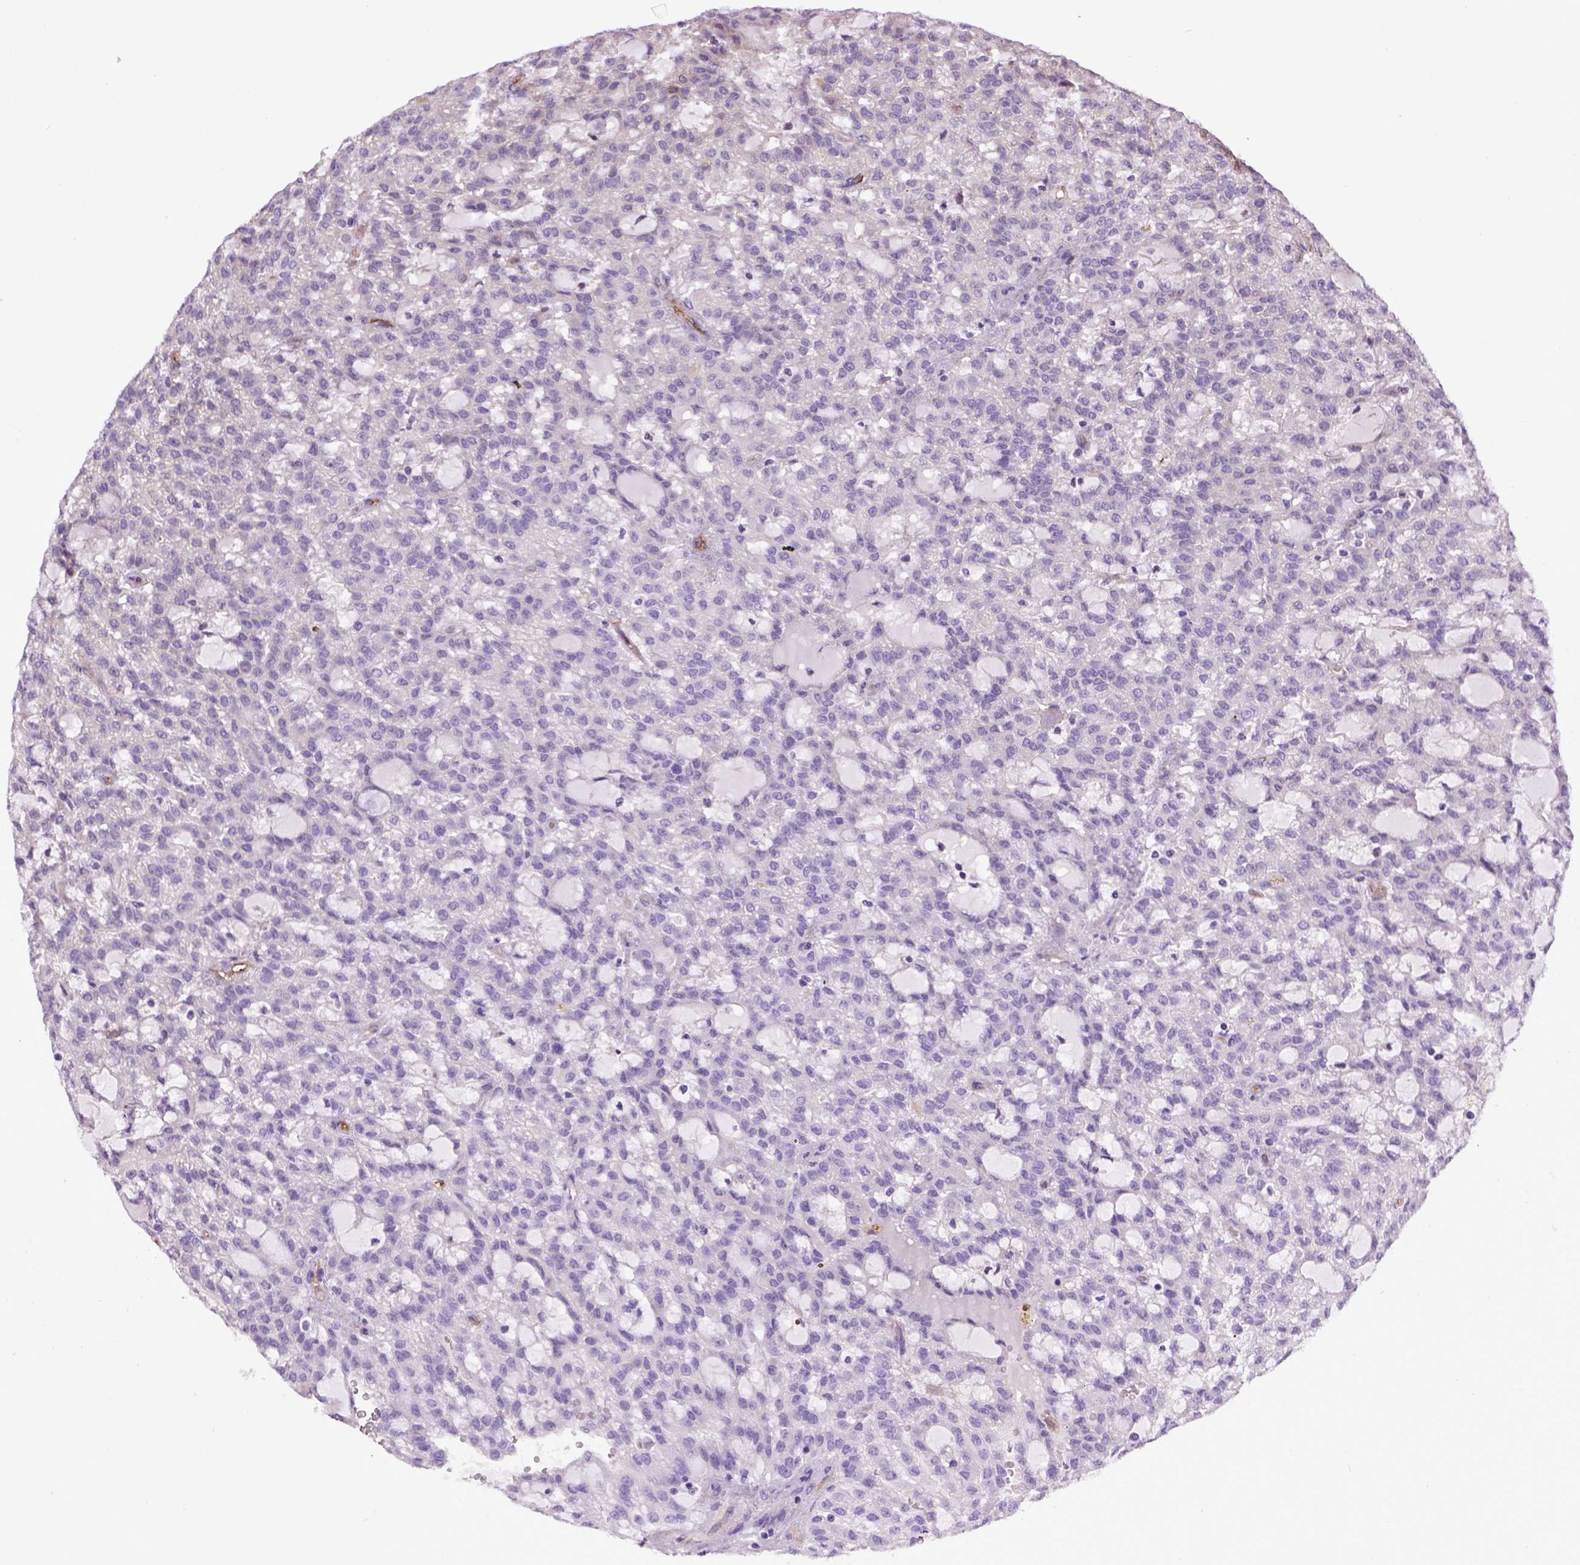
{"staining": {"intensity": "negative", "quantity": "none", "location": "none"}, "tissue": "renal cancer", "cell_type": "Tumor cells", "image_type": "cancer", "snomed": [{"axis": "morphology", "description": "Adenocarcinoma, NOS"}, {"axis": "topography", "description": "Kidney"}], "caption": "This is an IHC photomicrograph of renal cancer. There is no staining in tumor cells.", "gene": "ENG", "patient": {"sex": "male", "age": 63}}